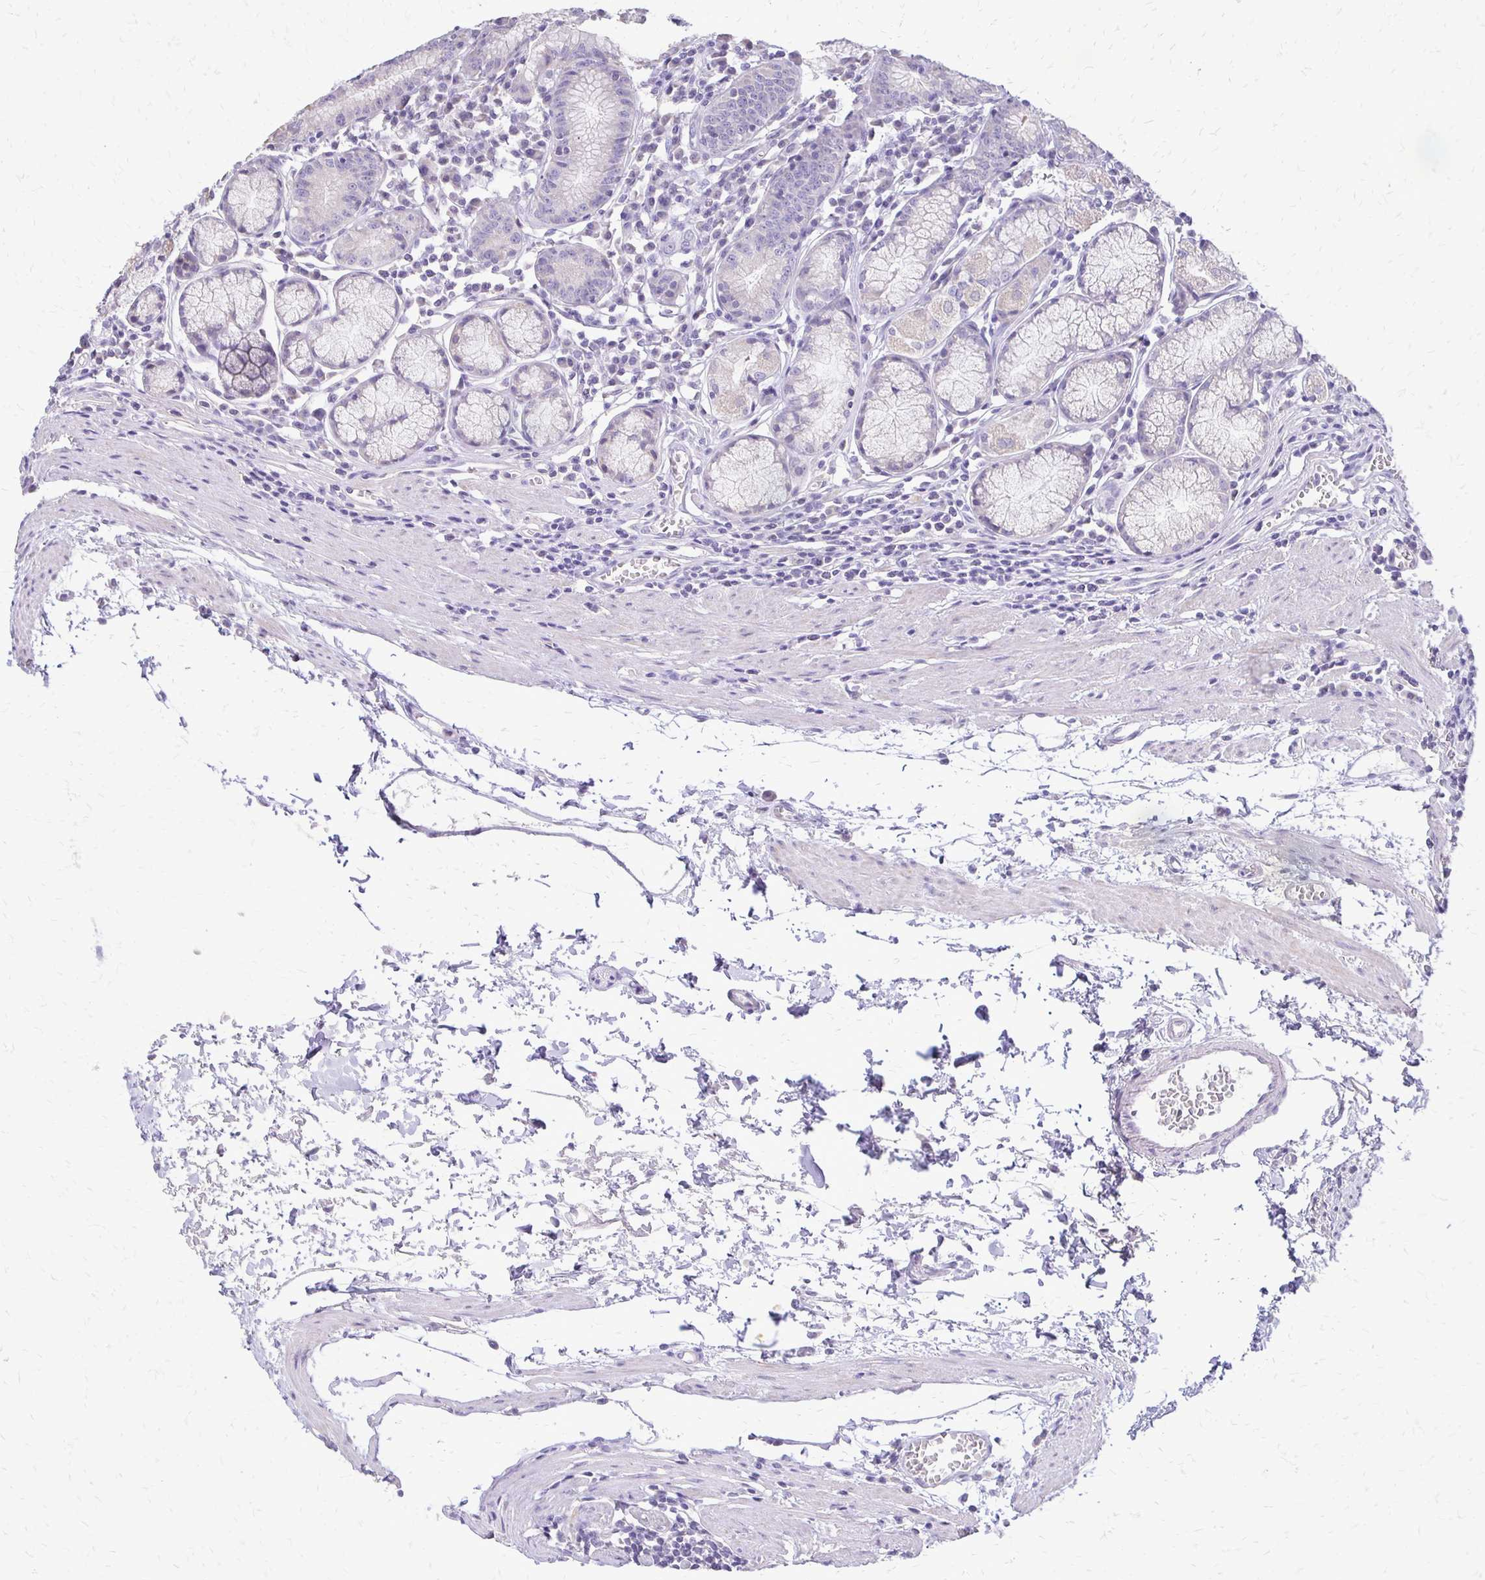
{"staining": {"intensity": "weak", "quantity": "<25%", "location": "cytoplasmic/membranous"}, "tissue": "stomach", "cell_type": "Glandular cells", "image_type": "normal", "snomed": [{"axis": "morphology", "description": "Normal tissue, NOS"}, {"axis": "topography", "description": "Stomach"}], "caption": "Image shows no protein expression in glandular cells of unremarkable stomach. Brightfield microscopy of immunohistochemistry (IHC) stained with DAB (brown) and hematoxylin (blue), captured at high magnification.", "gene": "ALPG", "patient": {"sex": "male", "age": 55}}